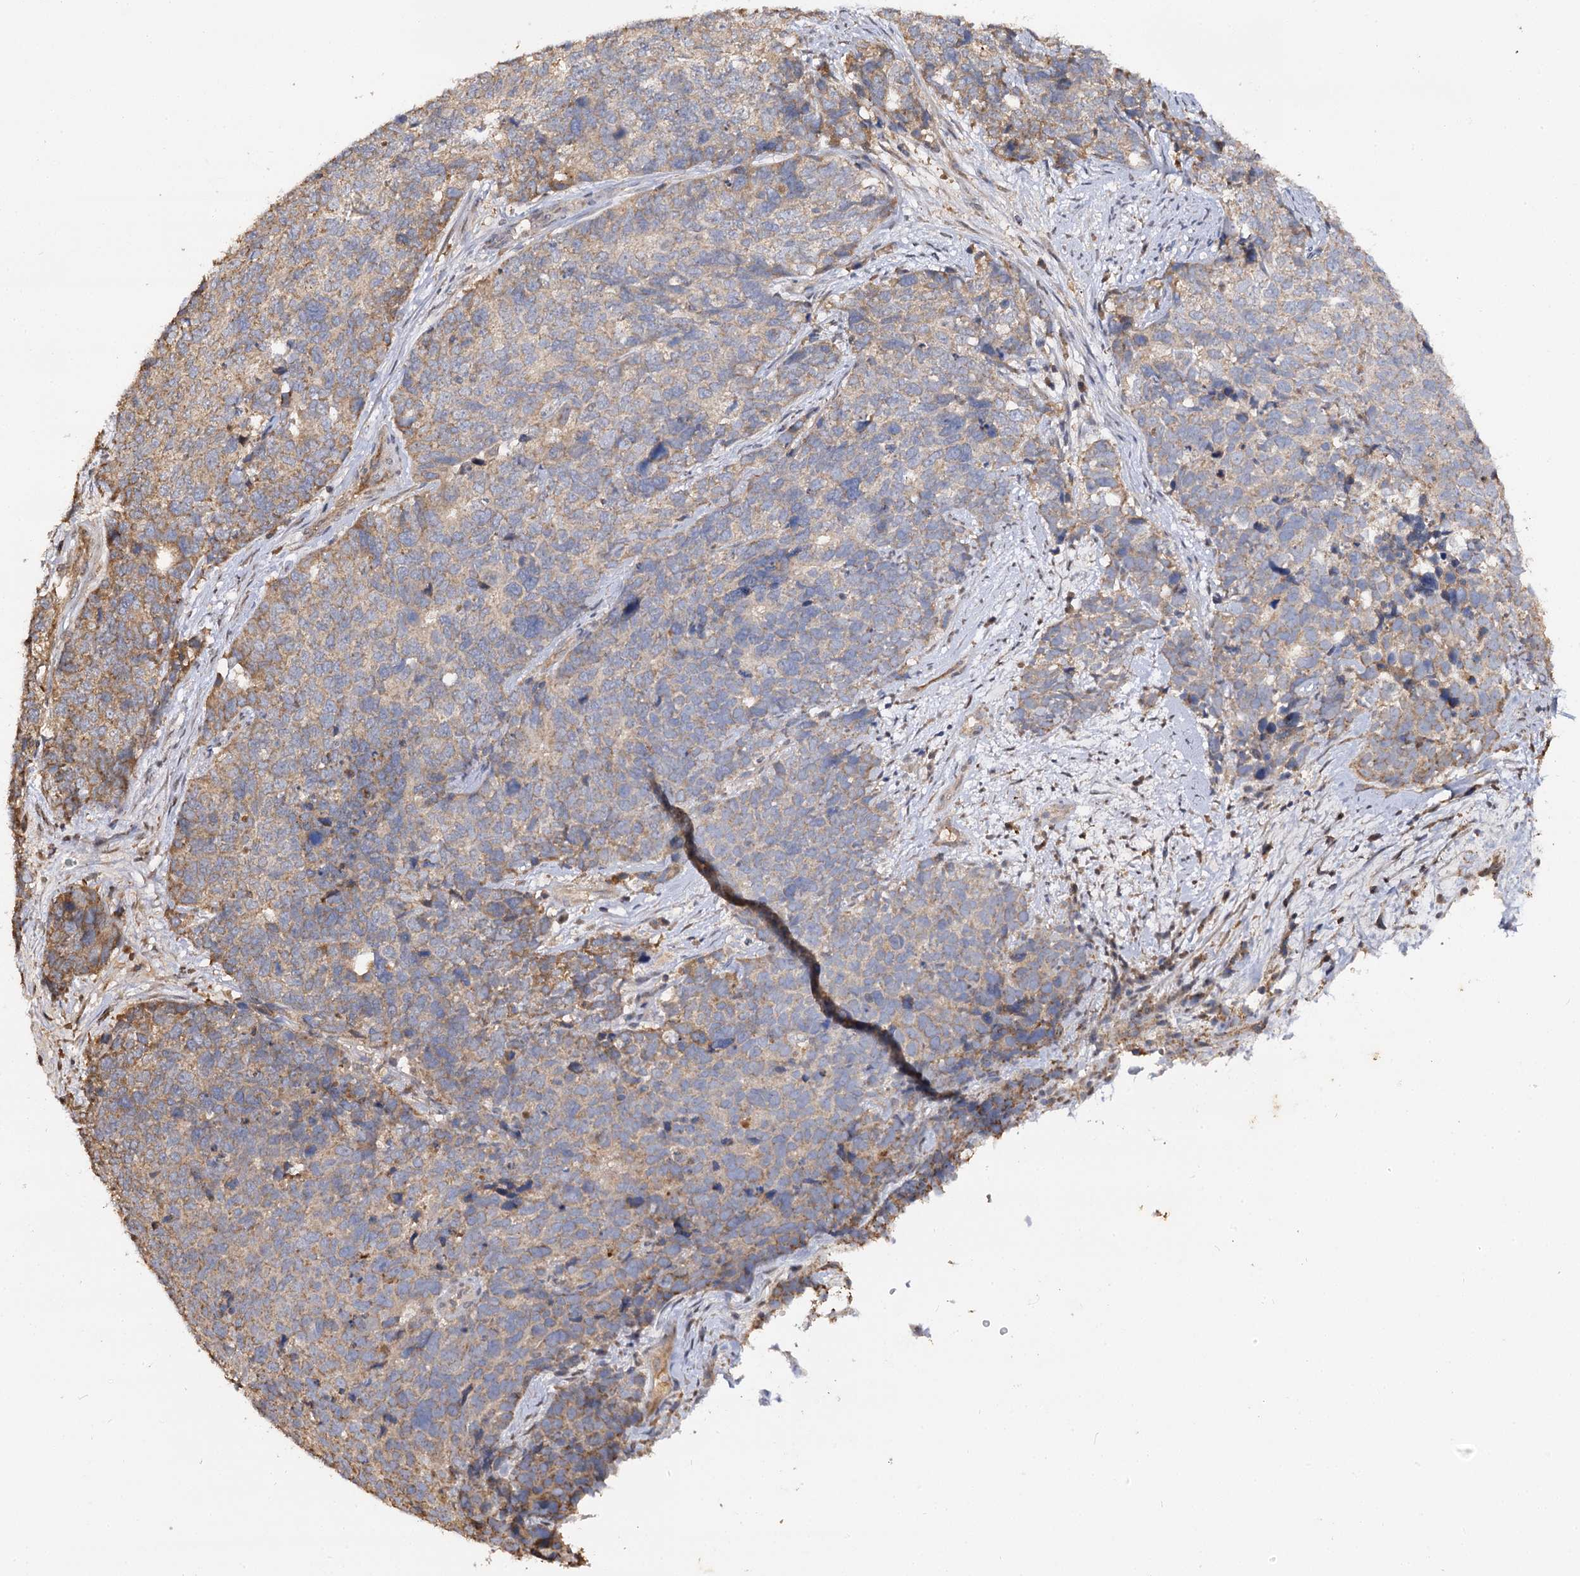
{"staining": {"intensity": "moderate", "quantity": "25%-75%", "location": "cytoplasmic/membranous"}, "tissue": "cervical cancer", "cell_type": "Tumor cells", "image_type": "cancer", "snomed": [{"axis": "morphology", "description": "Squamous cell carcinoma, NOS"}, {"axis": "topography", "description": "Cervix"}], "caption": "Human cervical cancer (squamous cell carcinoma) stained for a protein (brown) displays moderate cytoplasmic/membranous positive positivity in about 25%-75% of tumor cells.", "gene": "ARL13A", "patient": {"sex": "female", "age": 63}}